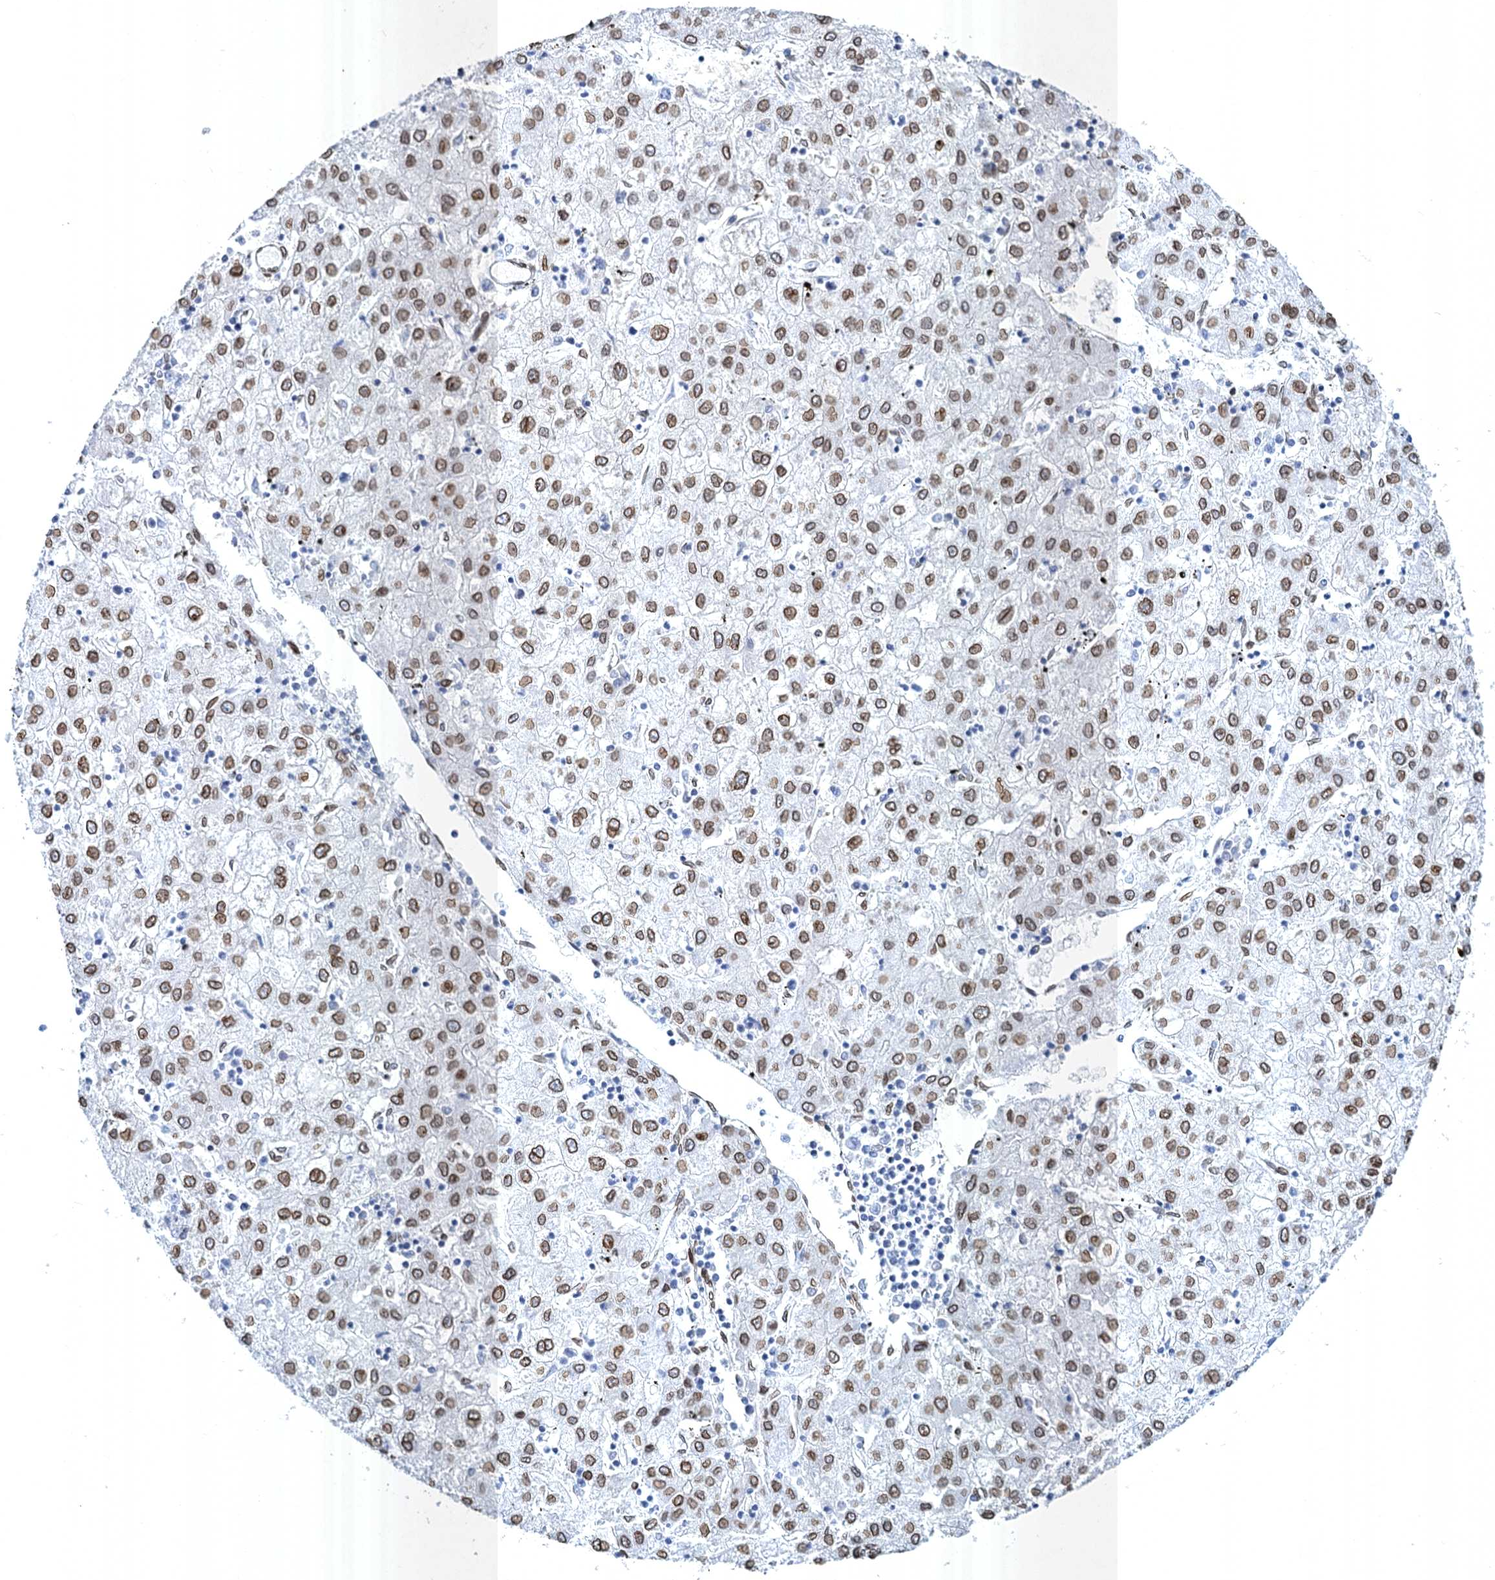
{"staining": {"intensity": "moderate", "quantity": ">75%", "location": "cytoplasmic/membranous,nuclear"}, "tissue": "liver cancer", "cell_type": "Tumor cells", "image_type": "cancer", "snomed": [{"axis": "morphology", "description": "Carcinoma, Hepatocellular, NOS"}, {"axis": "topography", "description": "Liver"}], "caption": "Protein expression analysis of liver hepatocellular carcinoma shows moderate cytoplasmic/membranous and nuclear staining in about >75% of tumor cells.", "gene": "PRSS35", "patient": {"sex": "male", "age": 72}}